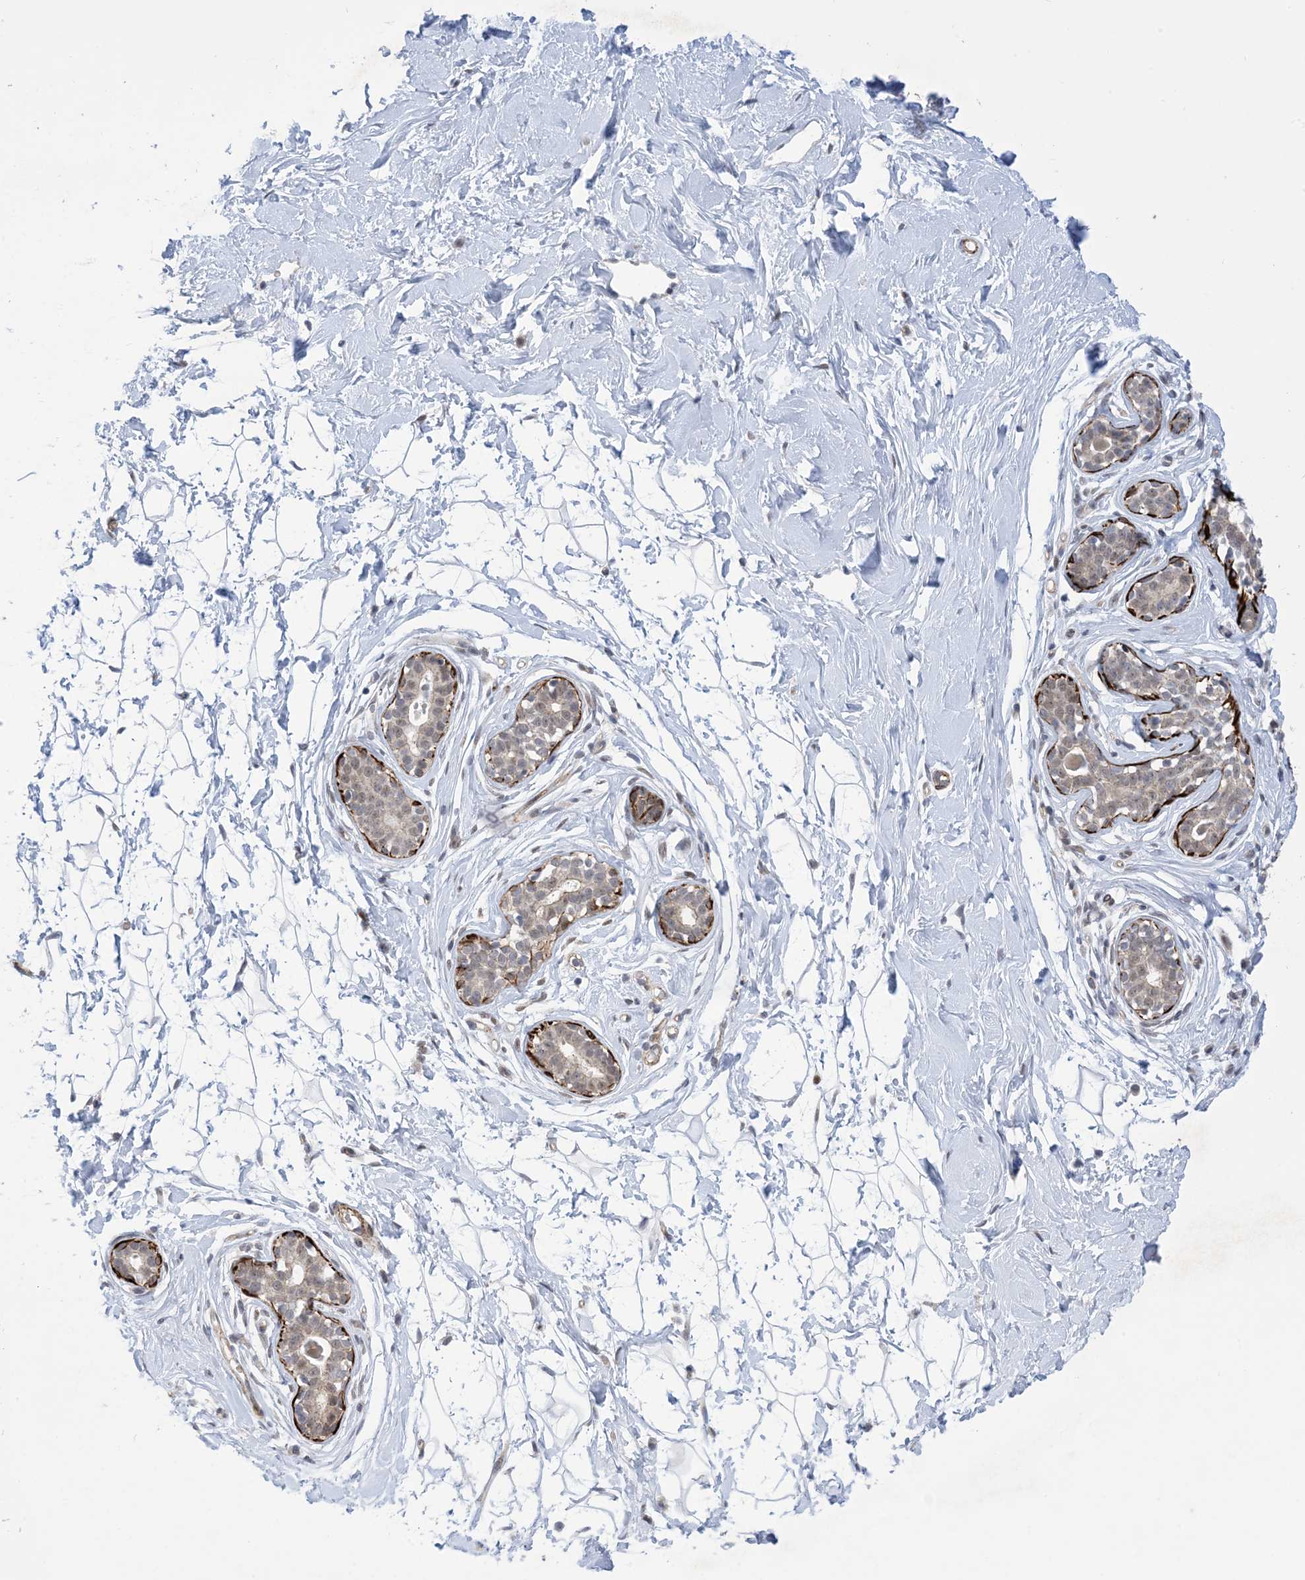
{"staining": {"intensity": "negative", "quantity": "none", "location": "none"}, "tissue": "breast", "cell_type": "Adipocytes", "image_type": "normal", "snomed": [{"axis": "morphology", "description": "Normal tissue, NOS"}, {"axis": "morphology", "description": "Adenoma, NOS"}, {"axis": "topography", "description": "Breast"}], "caption": "DAB (3,3'-diaminobenzidine) immunohistochemical staining of benign breast demonstrates no significant staining in adipocytes.", "gene": "ZNF8", "patient": {"sex": "female", "age": 23}}